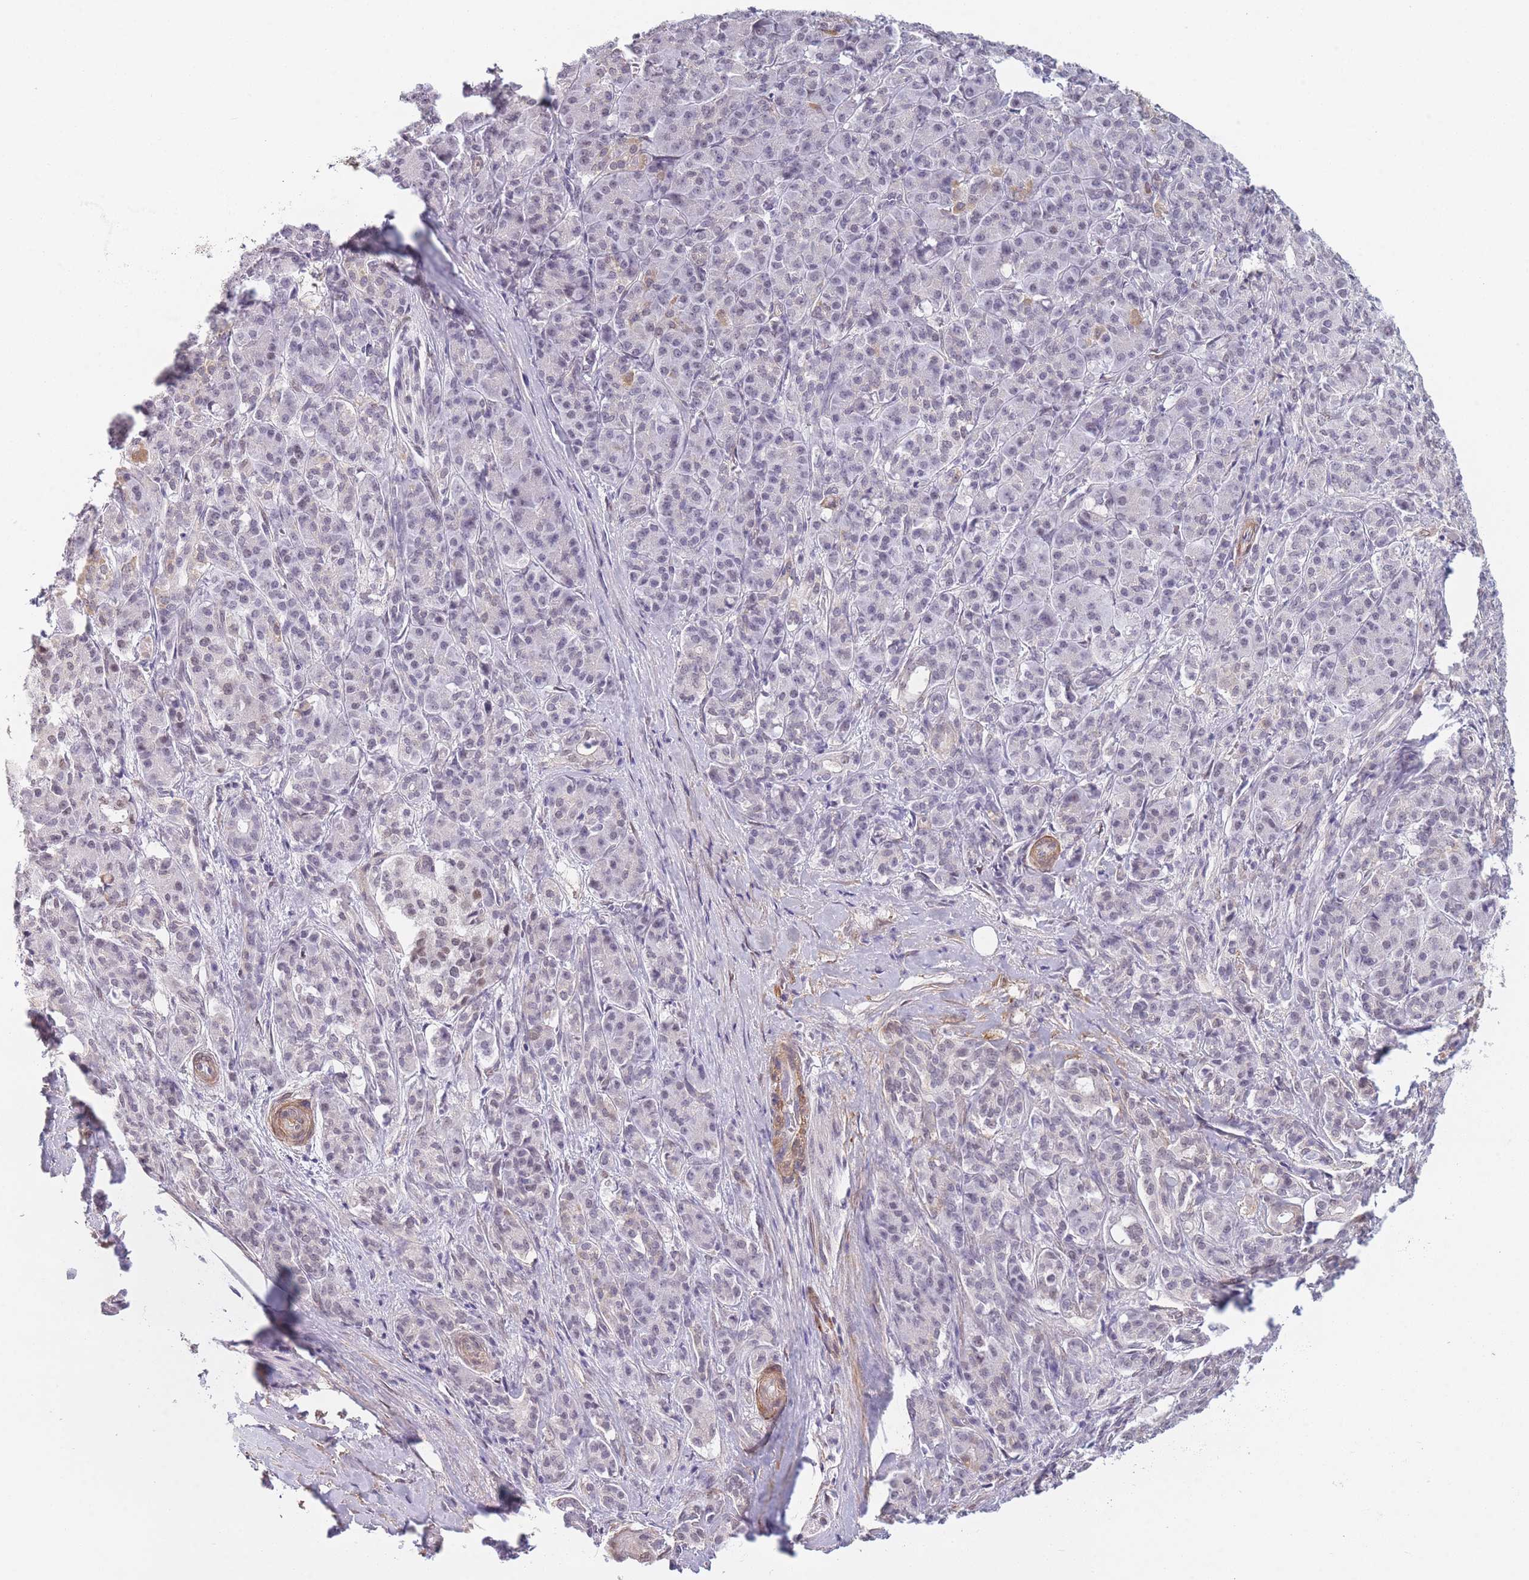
{"staining": {"intensity": "negative", "quantity": "none", "location": "none"}, "tissue": "pancreatic cancer", "cell_type": "Tumor cells", "image_type": "cancer", "snomed": [{"axis": "morphology", "description": "Adenocarcinoma, NOS"}, {"axis": "topography", "description": "Pancreas"}], "caption": "This is an IHC photomicrograph of human pancreatic cancer (adenocarcinoma). There is no staining in tumor cells.", "gene": "SIN3B", "patient": {"sex": "male", "age": 57}}